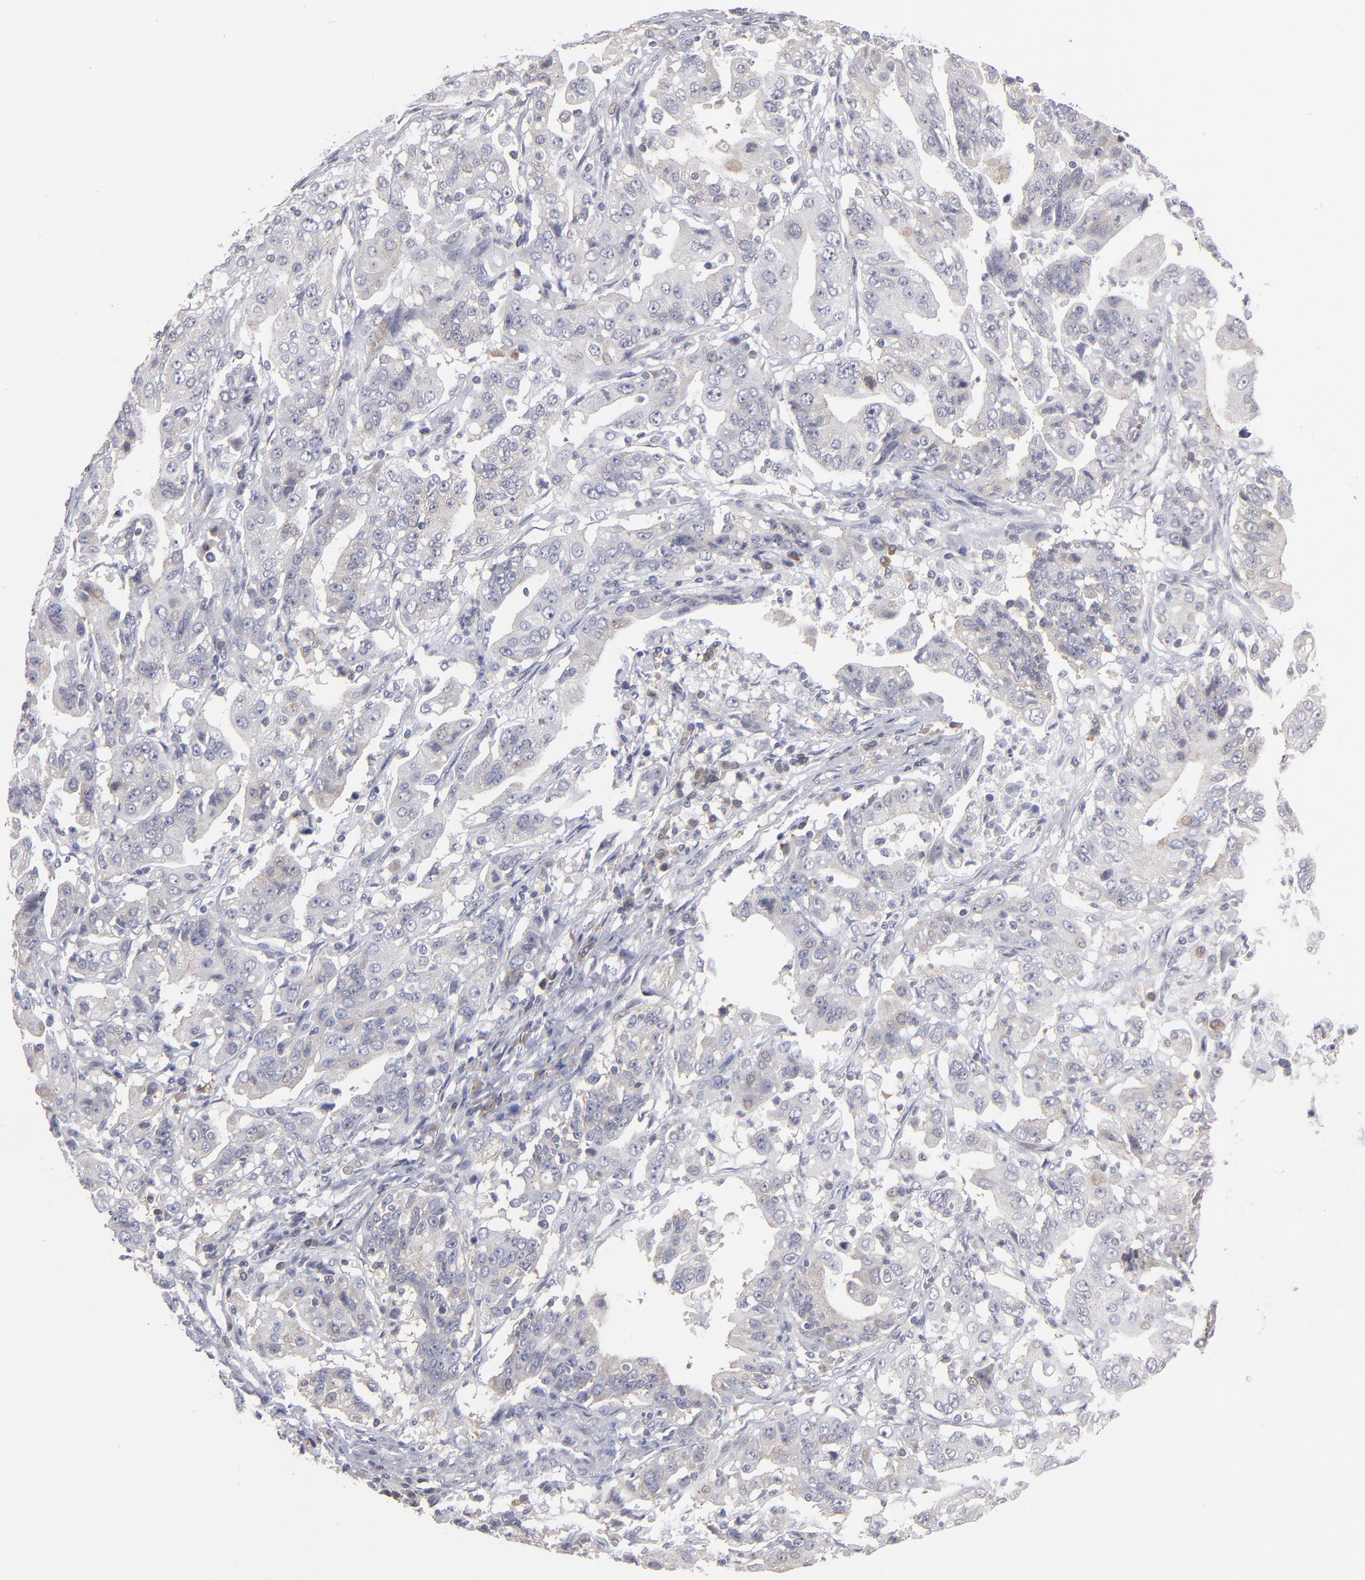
{"staining": {"intensity": "weak", "quantity": "<25%", "location": "cytoplasmic/membranous,nuclear"}, "tissue": "stomach cancer", "cell_type": "Tumor cells", "image_type": "cancer", "snomed": [{"axis": "morphology", "description": "Adenocarcinoma, NOS"}, {"axis": "topography", "description": "Stomach, upper"}], "caption": "Immunohistochemistry (IHC) image of neoplastic tissue: human adenocarcinoma (stomach) stained with DAB (3,3'-diaminobenzidine) exhibits no significant protein staining in tumor cells.", "gene": "CEP97", "patient": {"sex": "female", "age": 50}}